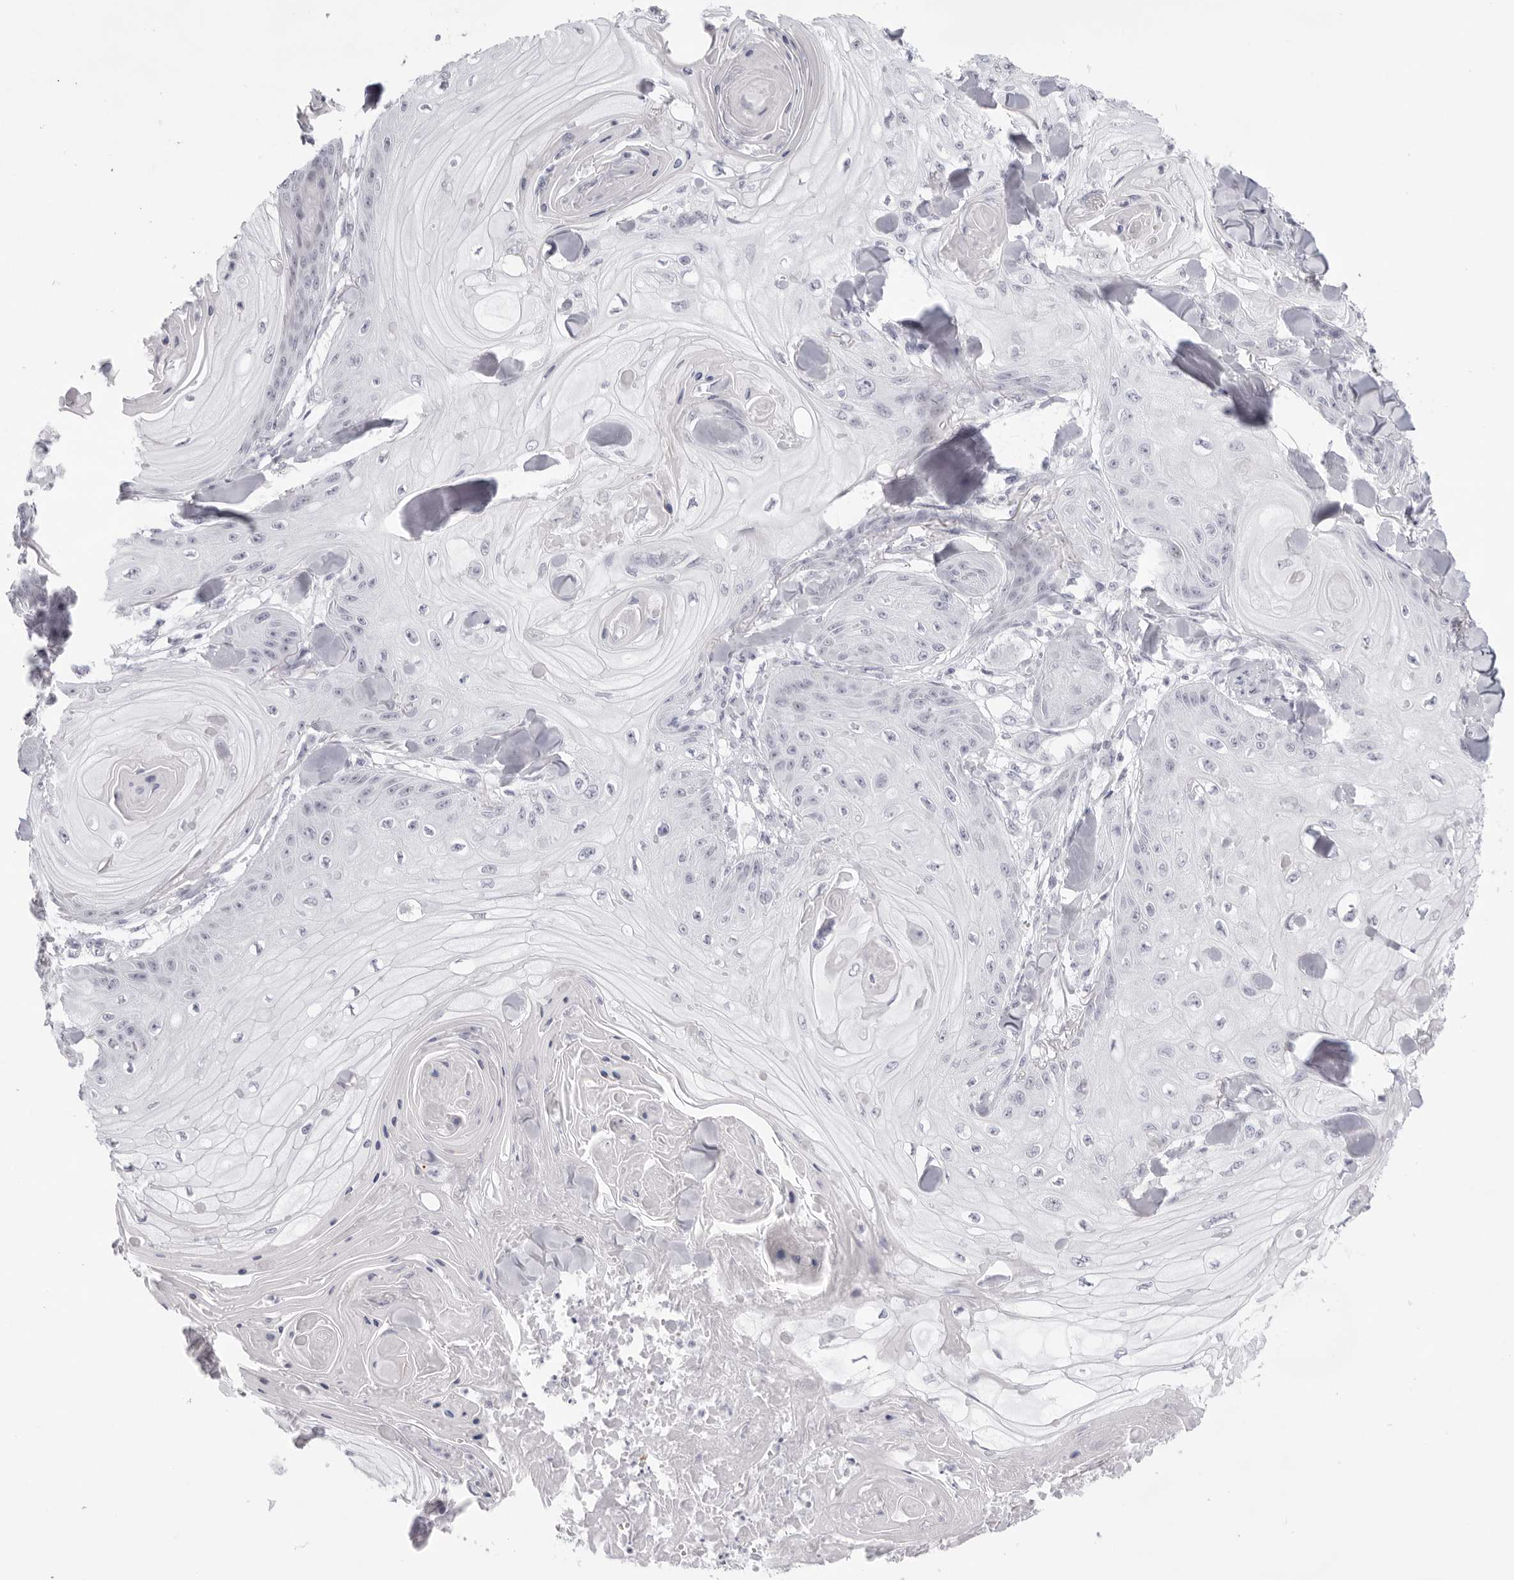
{"staining": {"intensity": "negative", "quantity": "none", "location": "none"}, "tissue": "skin cancer", "cell_type": "Tumor cells", "image_type": "cancer", "snomed": [{"axis": "morphology", "description": "Squamous cell carcinoma, NOS"}, {"axis": "topography", "description": "Skin"}], "caption": "Skin cancer stained for a protein using immunohistochemistry (IHC) displays no staining tumor cells.", "gene": "KLK12", "patient": {"sex": "male", "age": 74}}